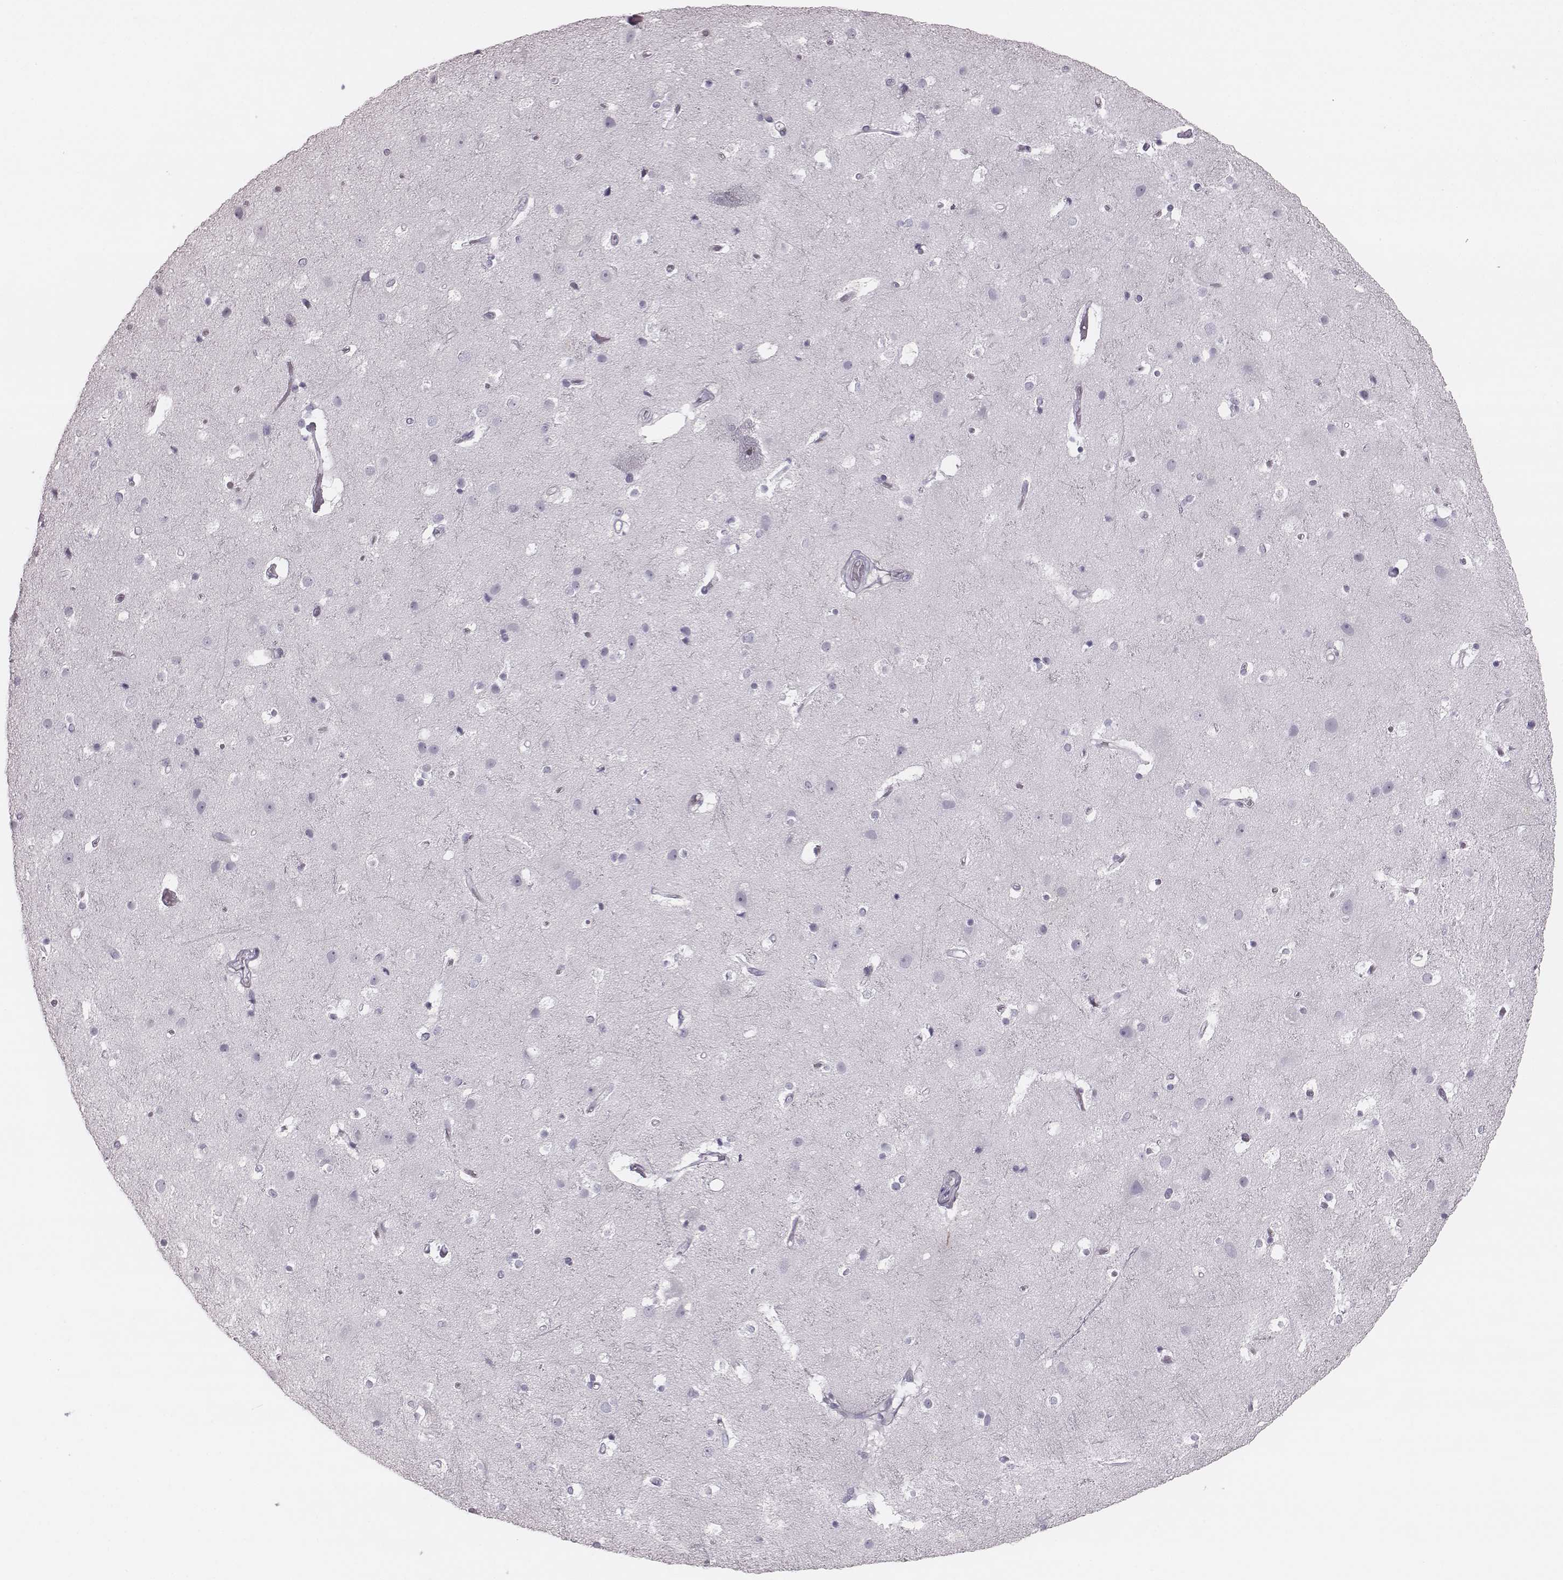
{"staining": {"intensity": "negative", "quantity": "none", "location": "none"}, "tissue": "cerebral cortex", "cell_type": "Endothelial cells", "image_type": "normal", "snomed": [{"axis": "morphology", "description": "Normal tissue, NOS"}, {"axis": "topography", "description": "Cerebral cortex"}], "caption": "A high-resolution micrograph shows immunohistochemistry (IHC) staining of normal cerebral cortex, which shows no significant positivity in endothelial cells.", "gene": "ENSG00000285837", "patient": {"sex": "female", "age": 52}}